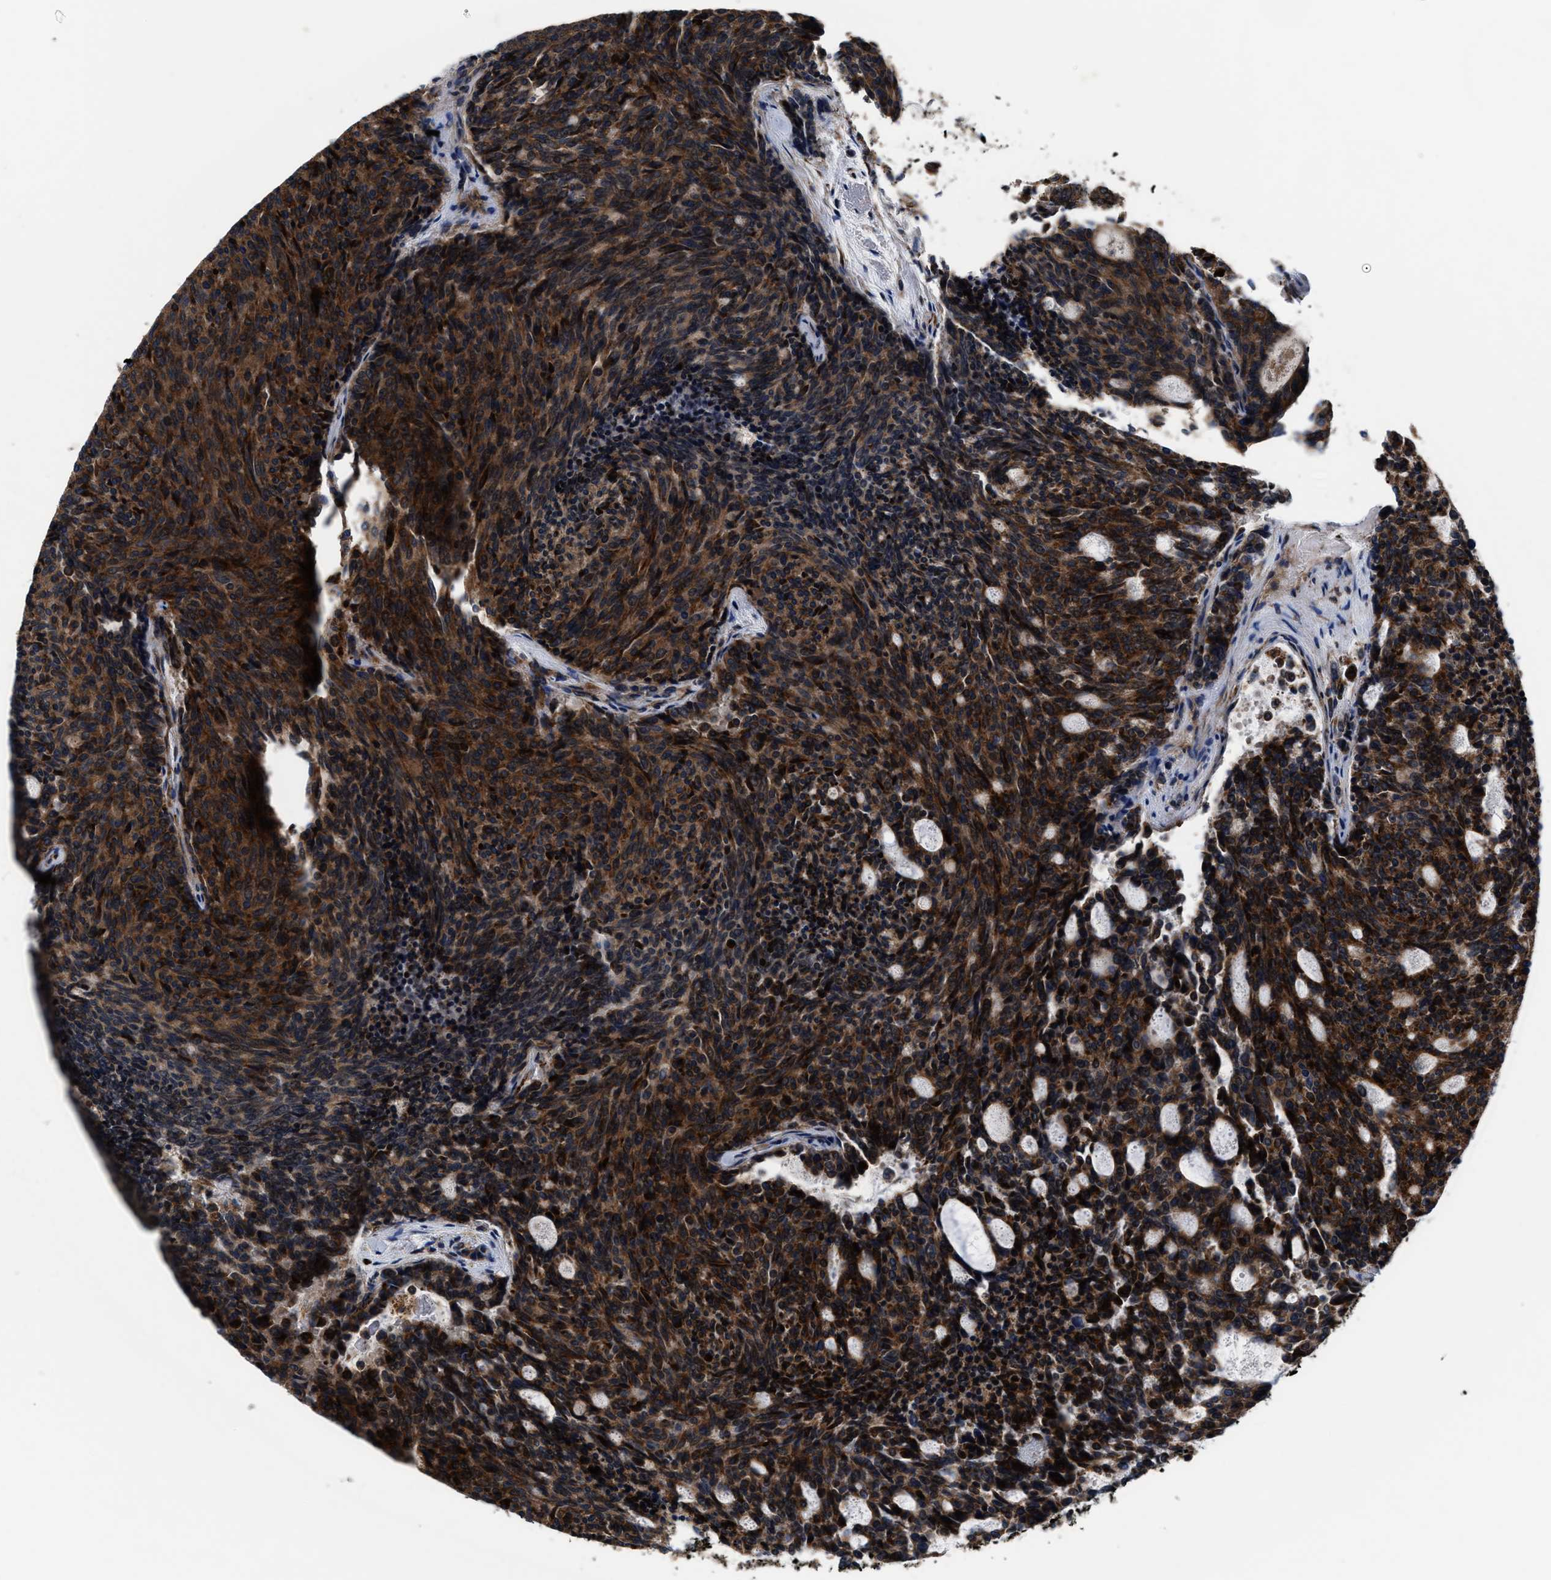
{"staining": {"intensity": "strong", "quantity": ">75%", "location": "cytoplasmic/membranous"}, "tissue": "carcinoid", "cell_type": "Tumor cells", "image_type": "cancer", "snomed": [{"axis": "morphology", "description": "Carcinoid, malignant, NOS"}, {"axis": "topography", "description": "Pancreas"}], "caption": "A micrograph of human carcinoid stained for a protein reveals strong cytoplasmic/membranous brown staining in tumor cells.", "gene": "SLC12A2", "patient": {"sex": "female", "age": 54}}